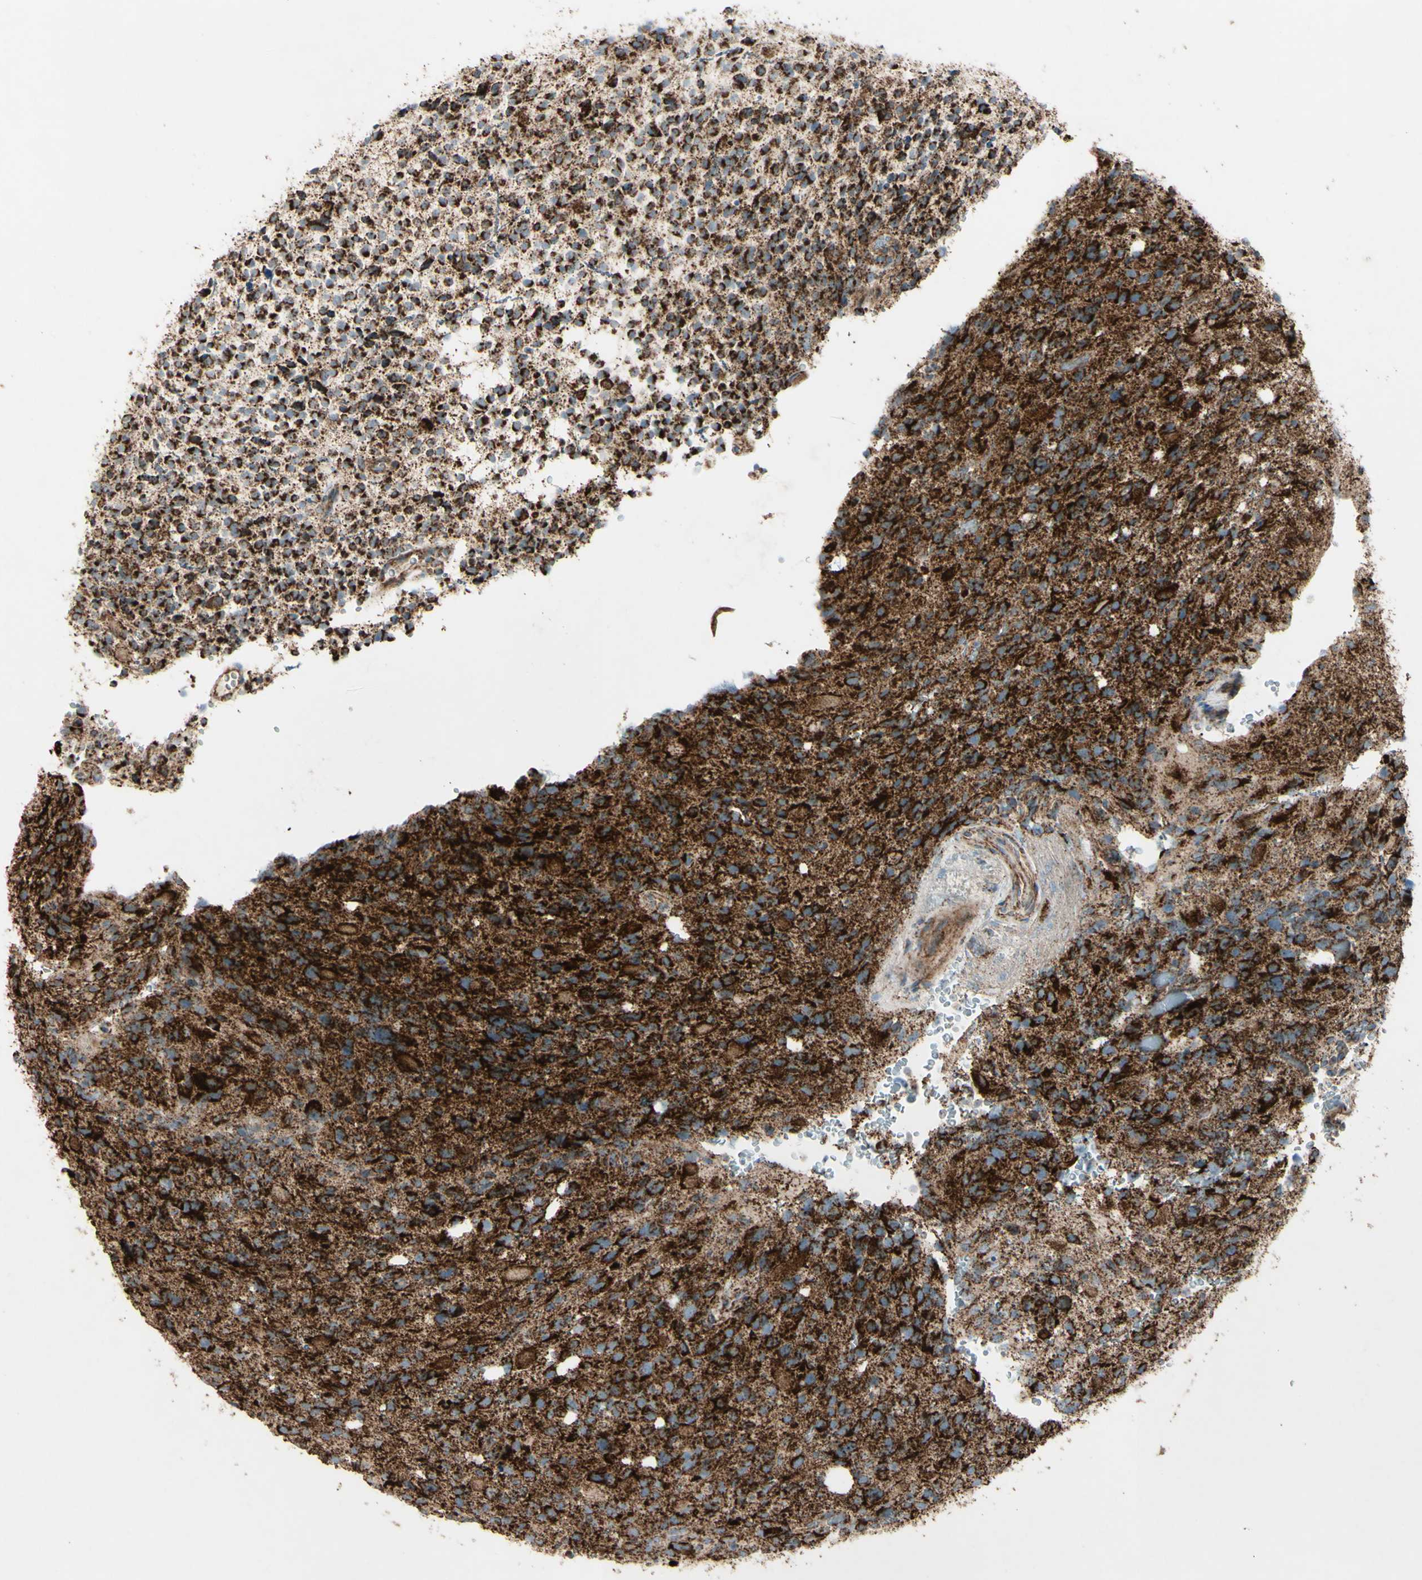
{"staining": {"intensity": "strong", "quantity": ">75%", "location": "cytoplasmic/membranous"}, "tissue": "glioma", "cell_type": "Tumor cells", "image_type": "cancer", "snomed": [{"axis": "morphology", "description": "Glioma, malignant, High grade"}, {"axis": "topography", "description": "Brain"}], "caption": "IHC of glioma demonstrates high levels of strong cytoplasmic/membranous staining in approximately >75% of tumor cells.", "gene": "RHOT1", "patient": {"sex": "male", "age": 48}}